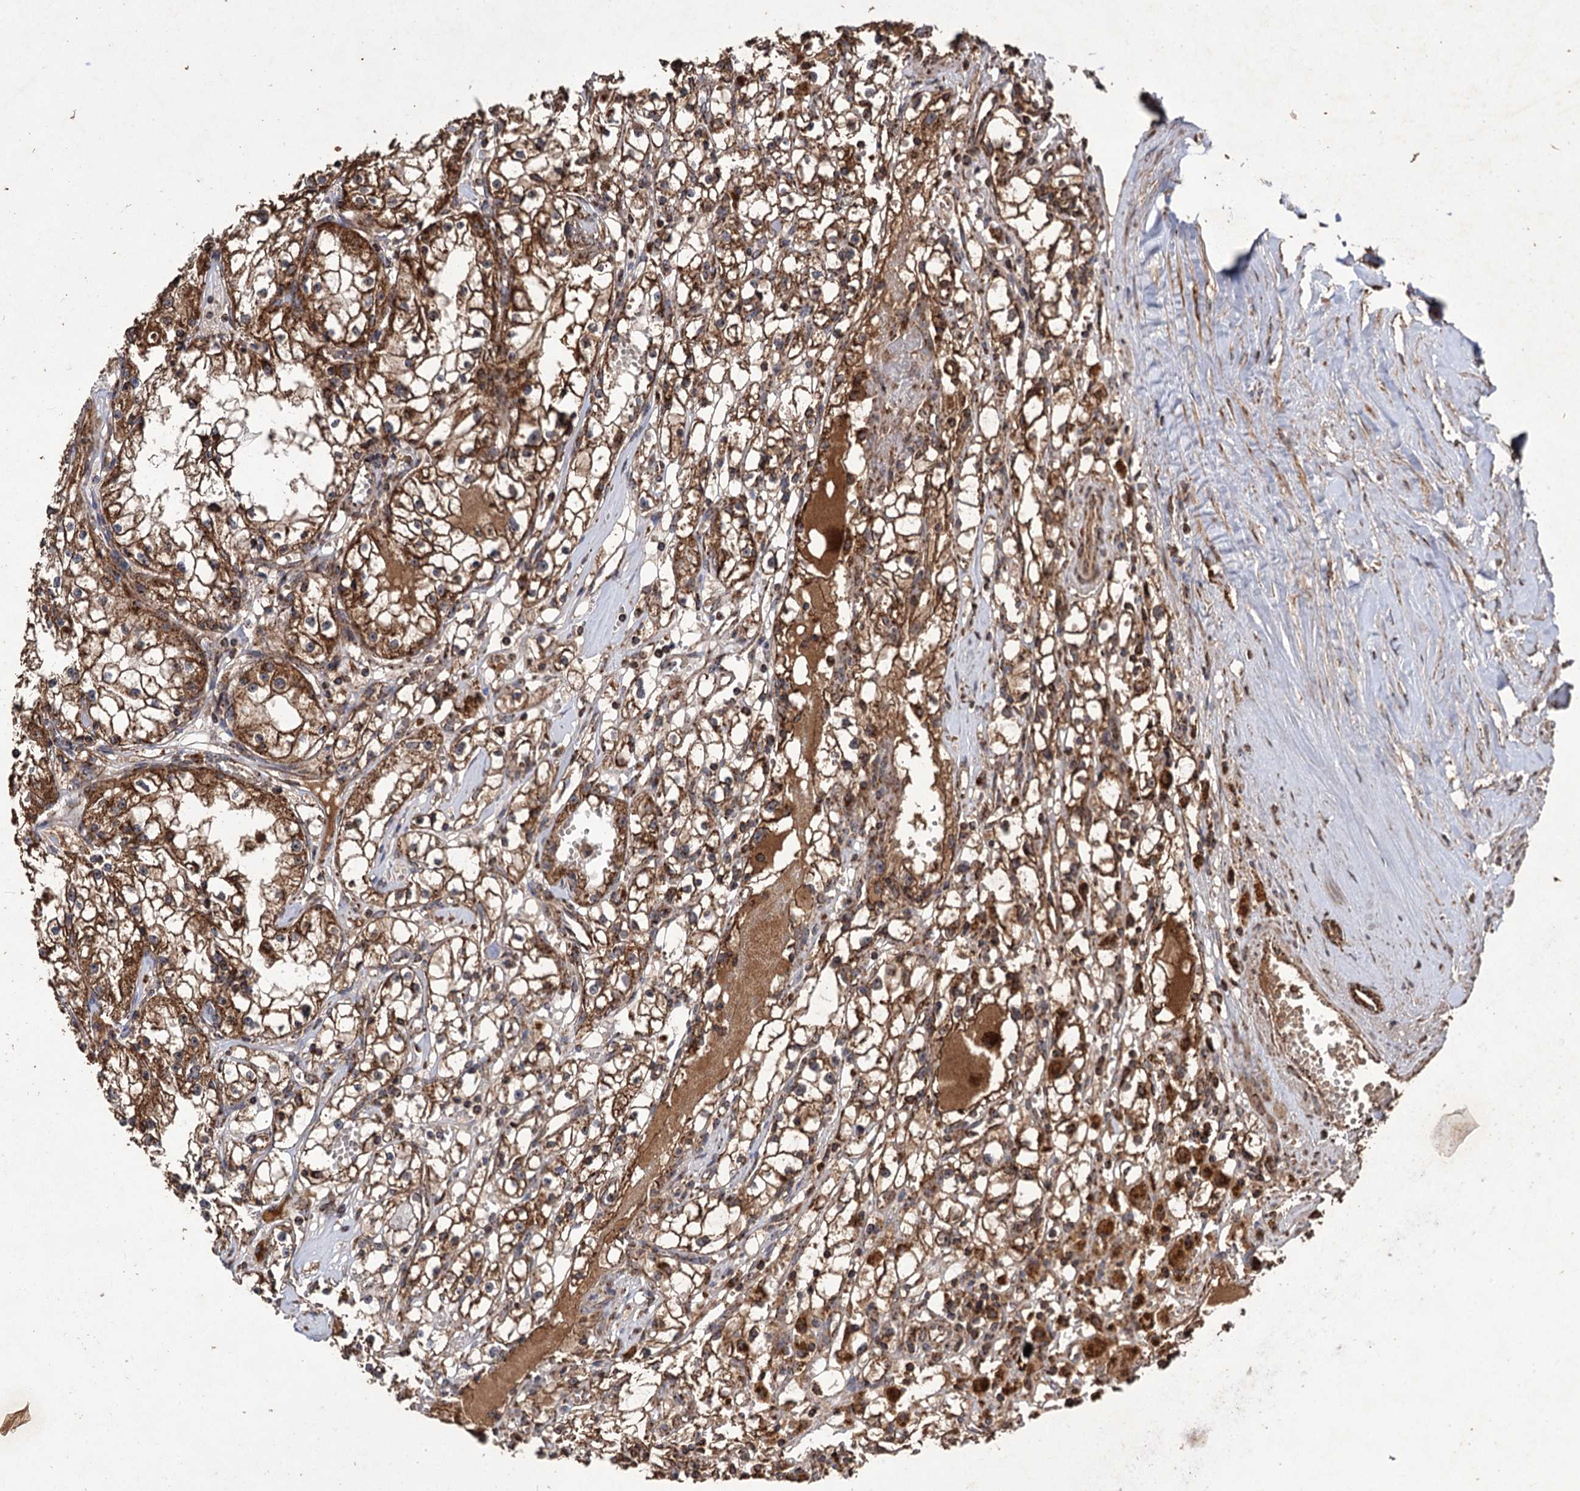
{"staining": {"intensity": "moderate", "quantity": ">75%", "location": "cytoplasmic/membranous"}, "tissue": "renal cancer", "cell_type": "Tumor cells", "image_type": "cancer", "snomed": [{"axis": "morphology", "description": "Adenocarcinoma, NOS"}, {"axis": "topography", "description": "Kidney"}], "caption": "A brown stain highlights moderate cytoplasmic/membranous positivity of a protein in human adenocarcinoma (renal) tumor cells. The protein of interest is shown in brown color, while the nuclei are stained blue.", "gene": "IPO4", "patient": {"sex": "male", "age": 56}}